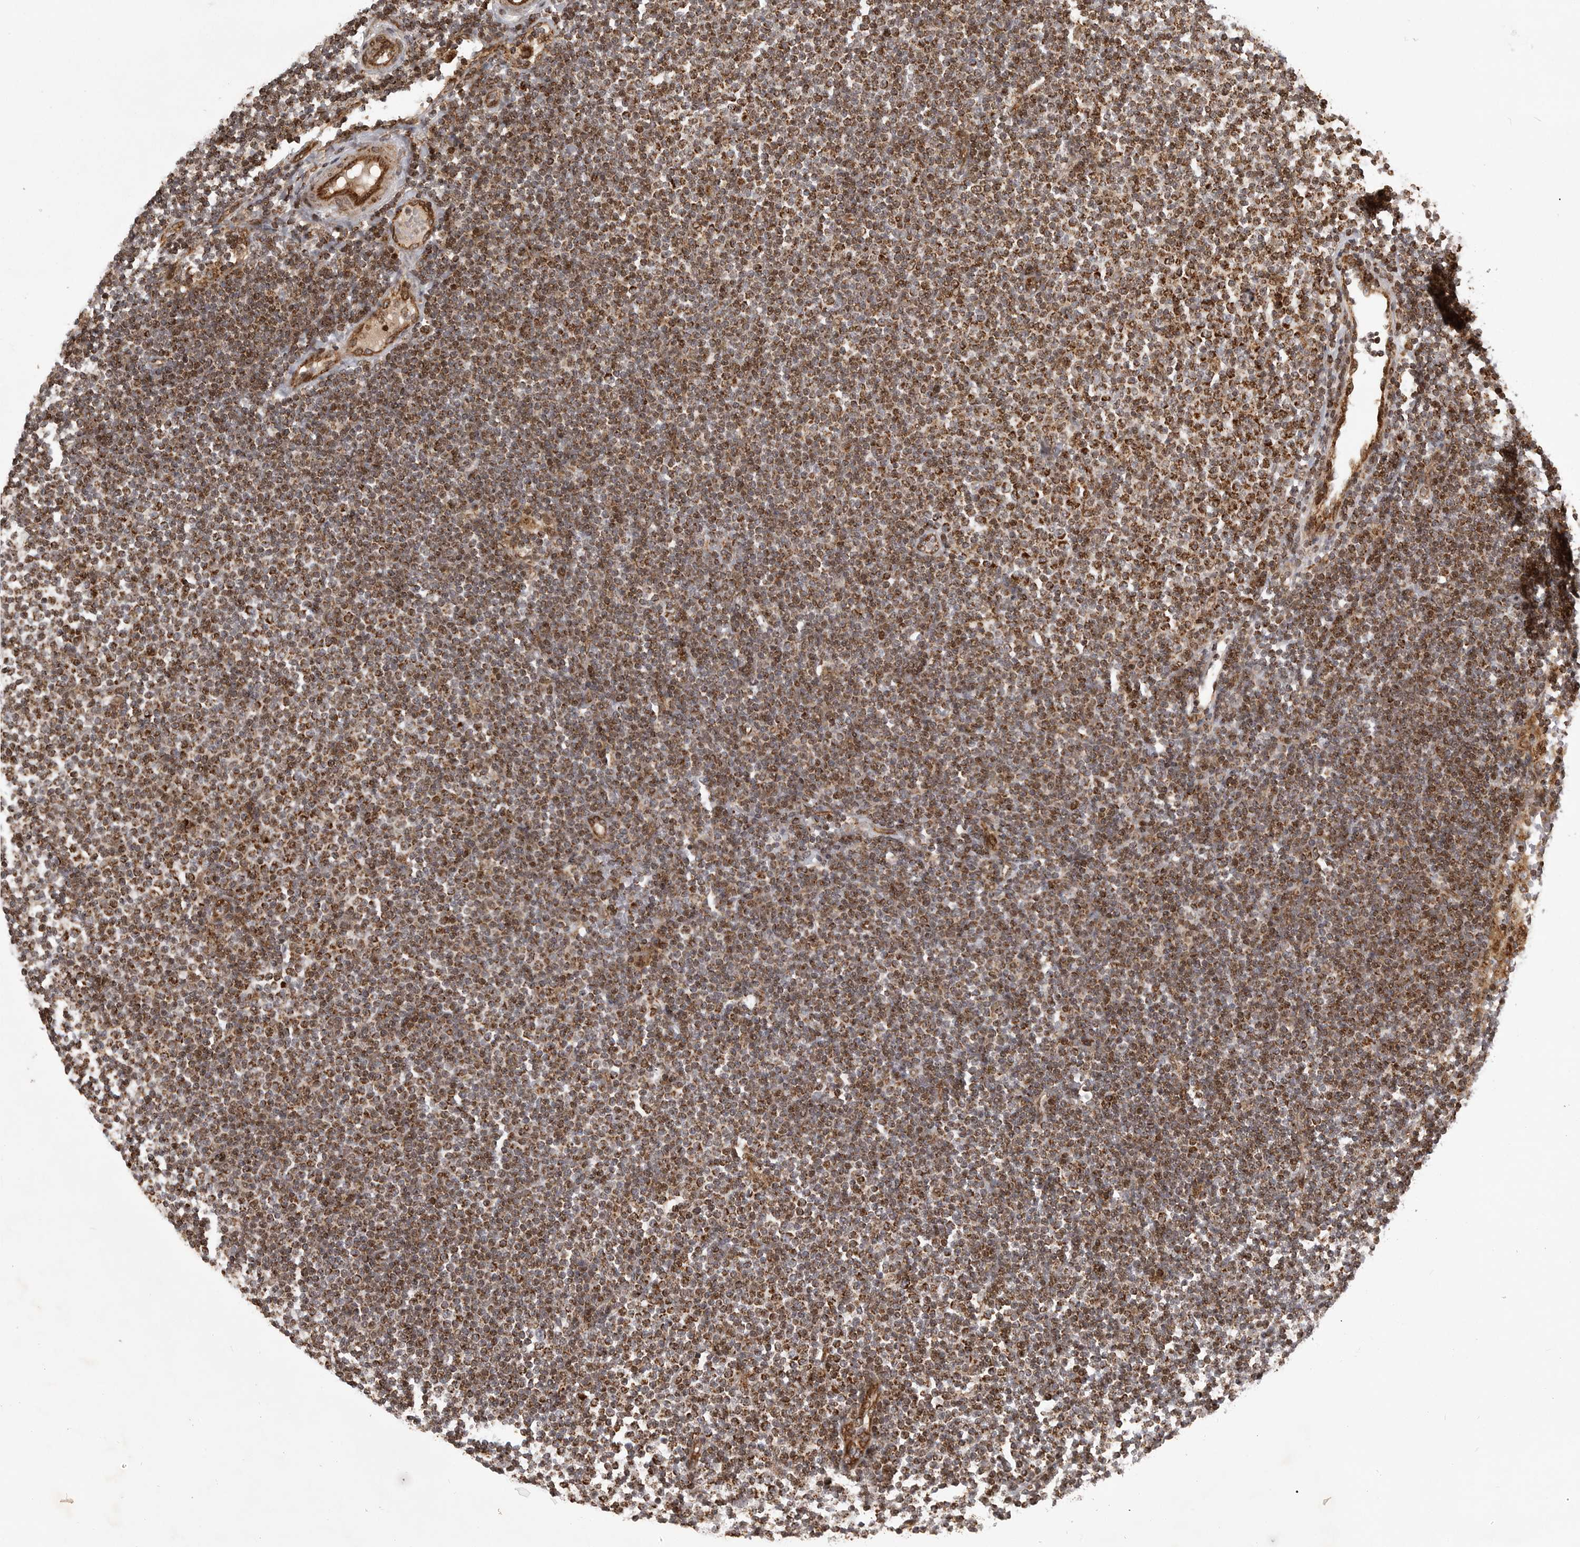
{"staining": {"intensity": "strong", "quantity": ">75%", "location": "cytoplasmic/membranous"}, "tissue": "lymphoma", "cell_type": "Tumor cells", "image_type": "cancer", "snomed": [{"axis": "morphology", "description": "Malignant lymphoma, non-Hodgkin's type, Low grade"}, {"axis": "topography", "description": "Lymph node"}], "caption": "Protein staining of malignant lymphoma, non-Hodgkin's type (low-grade) tissue shows strong cytoplasmic/membranous positivity in approximately >75% of tumor cells. (DAB IHC, brown staining for protein, blue staining for nuclei).", "gene": "NARS2", "patient": {"sex": "female", "age": 53}}